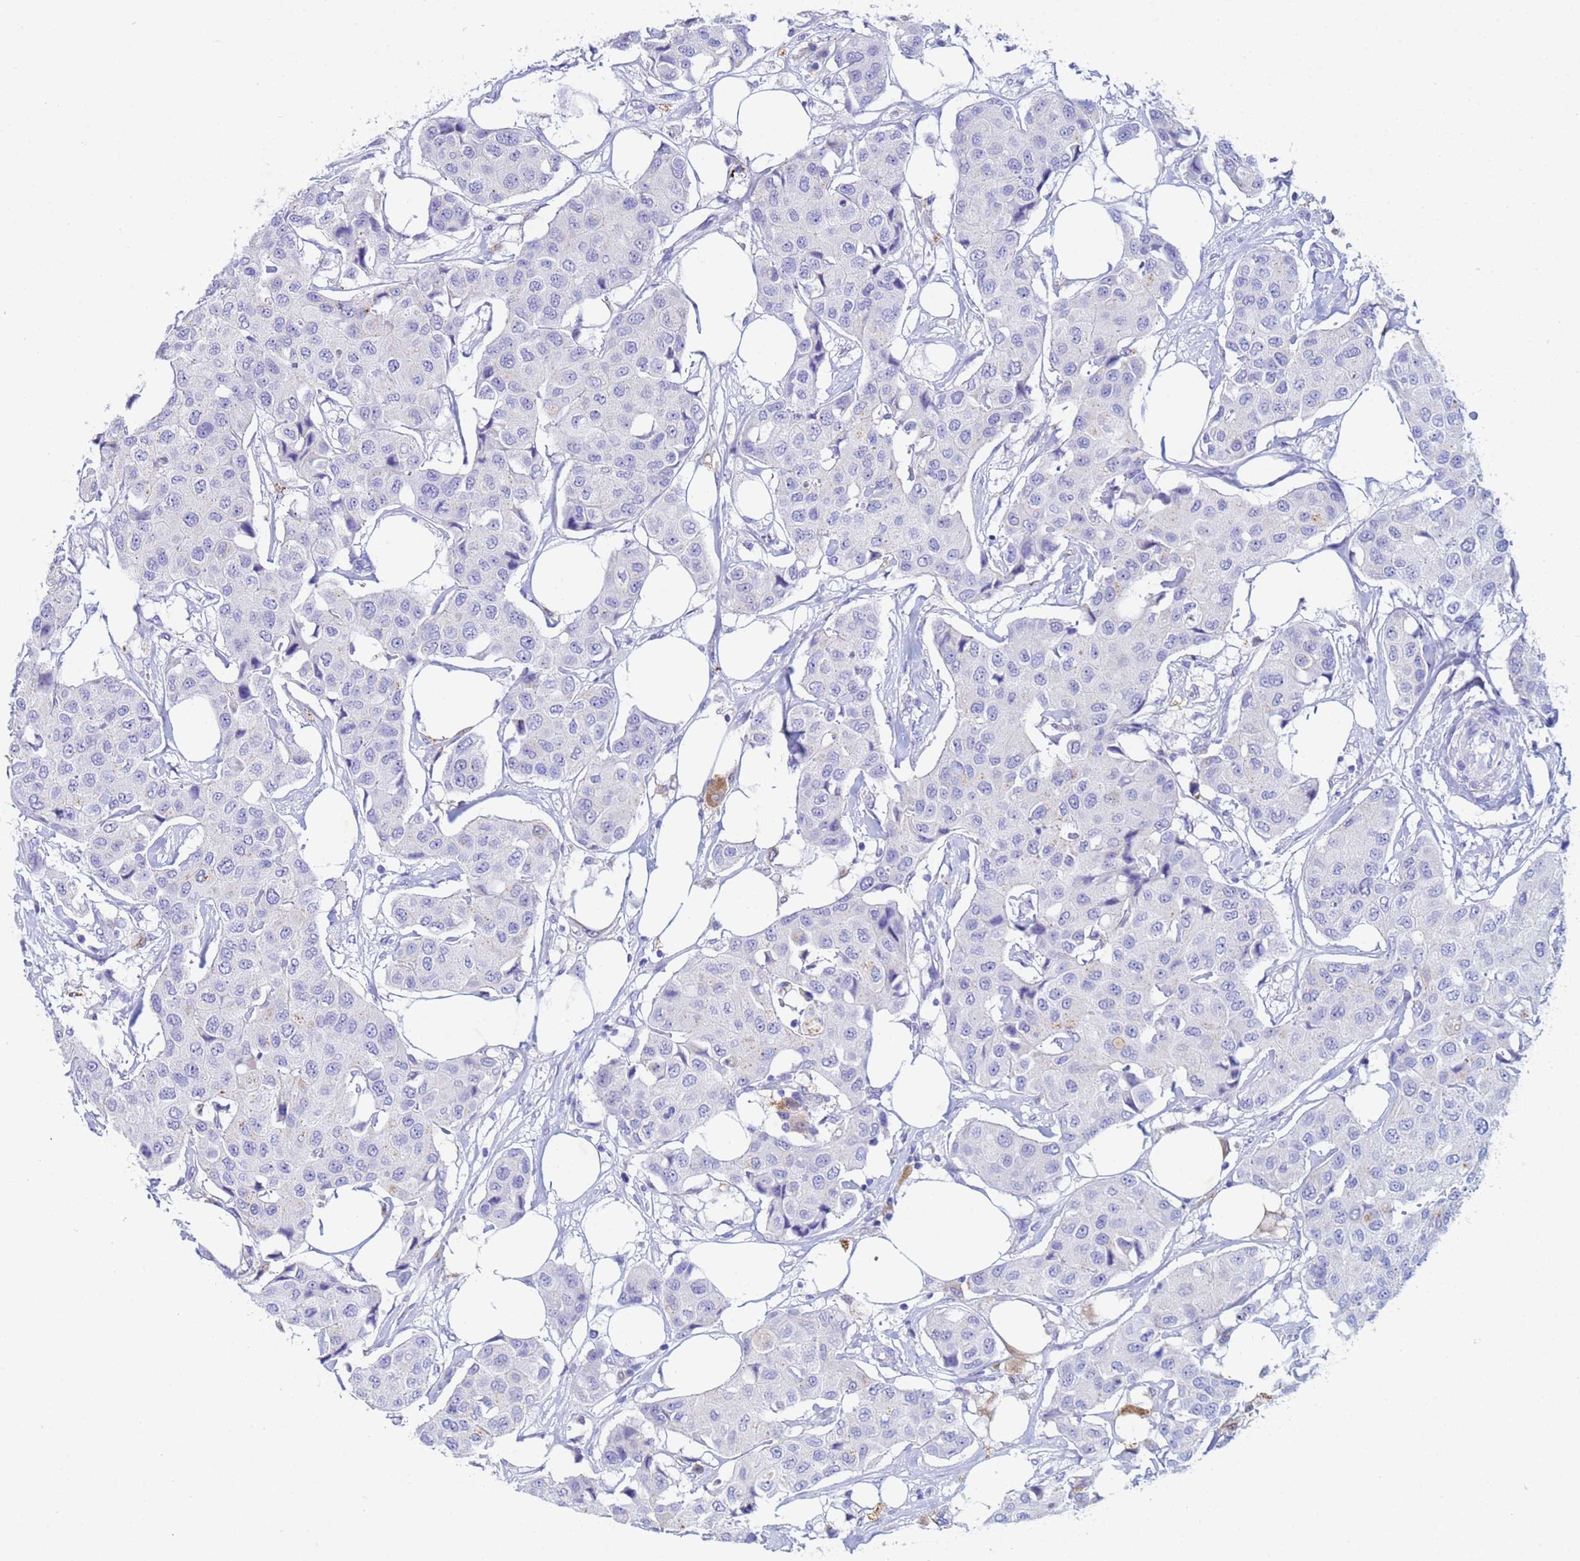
{"staining": {"intensity": "negative", "quantity": "none", "location": "none"}, "tissue": "breast cancer", "cell_type": "Tumor cells", "image_type": "cancer", "snomed": [{"axis": "morphology", "description": "Duct carcinoma"}, {"axis": "topography", "description": "Breast"}], "caption": "Tumor cells are negative for protein expression in human breast cancer (invasive ductal carcinoma).", "gene": "CSTB", "patient": {"sex": "female", "age": 80}}